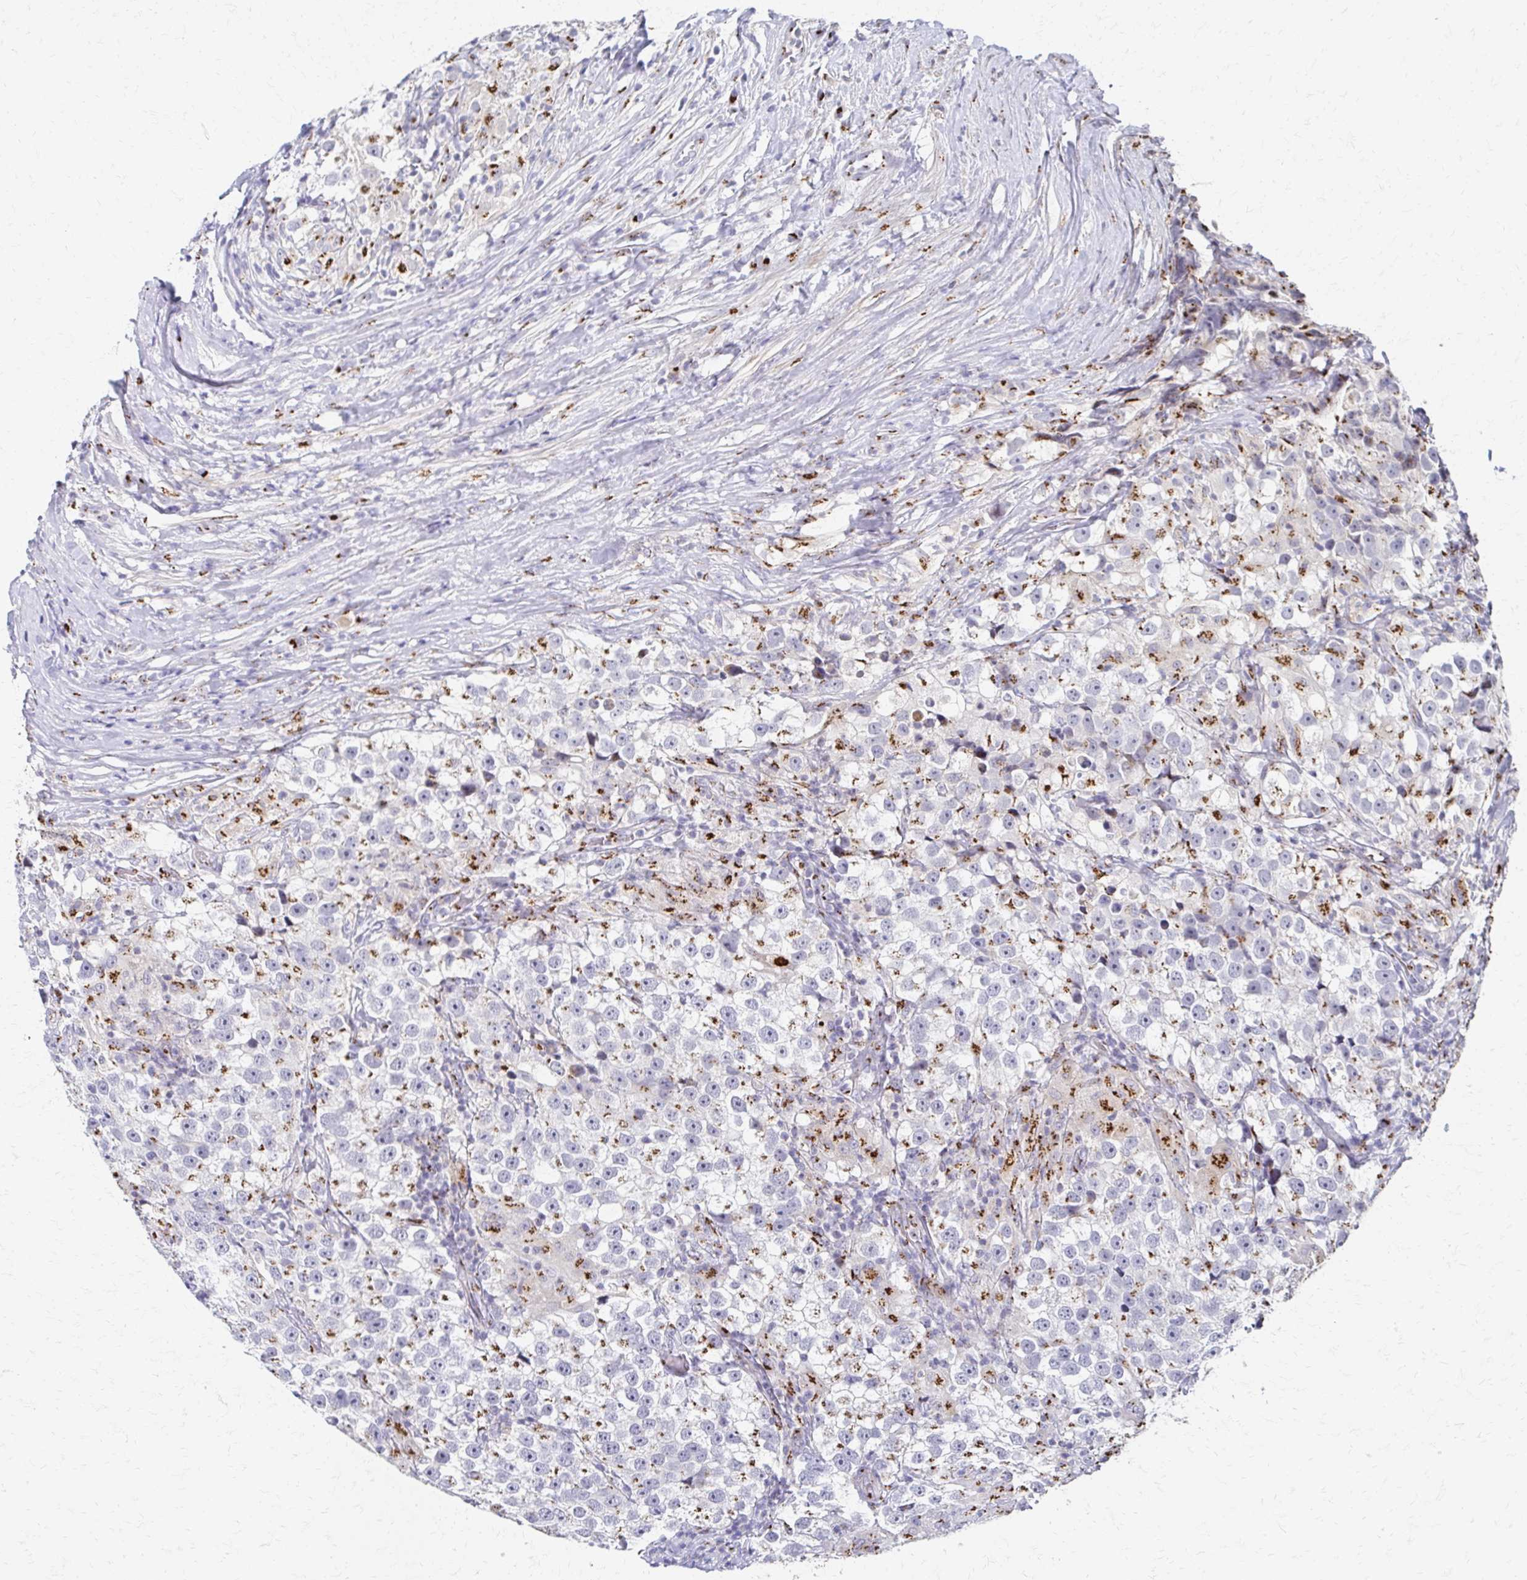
{"staining": {"intensity": "moderate", "quantity": "<25%", "location": "cytoplasmic/membranous"}, "tissue": "testis cancer", "cell_type": "Tumor cells", "image_type": "cancer", "snomed": [{"axis": "morphology", "description": "Seminoma, NOS"}, {"axis": "topography", "description": "Testis"}], "caption": "Protein expression analysis of testis seminoma shows moderate cytoplasmic/membranous expression in about <25% of tumor cells.", "gene": "TM9SF1", "patient": {"sex": "male", "age": 46}}